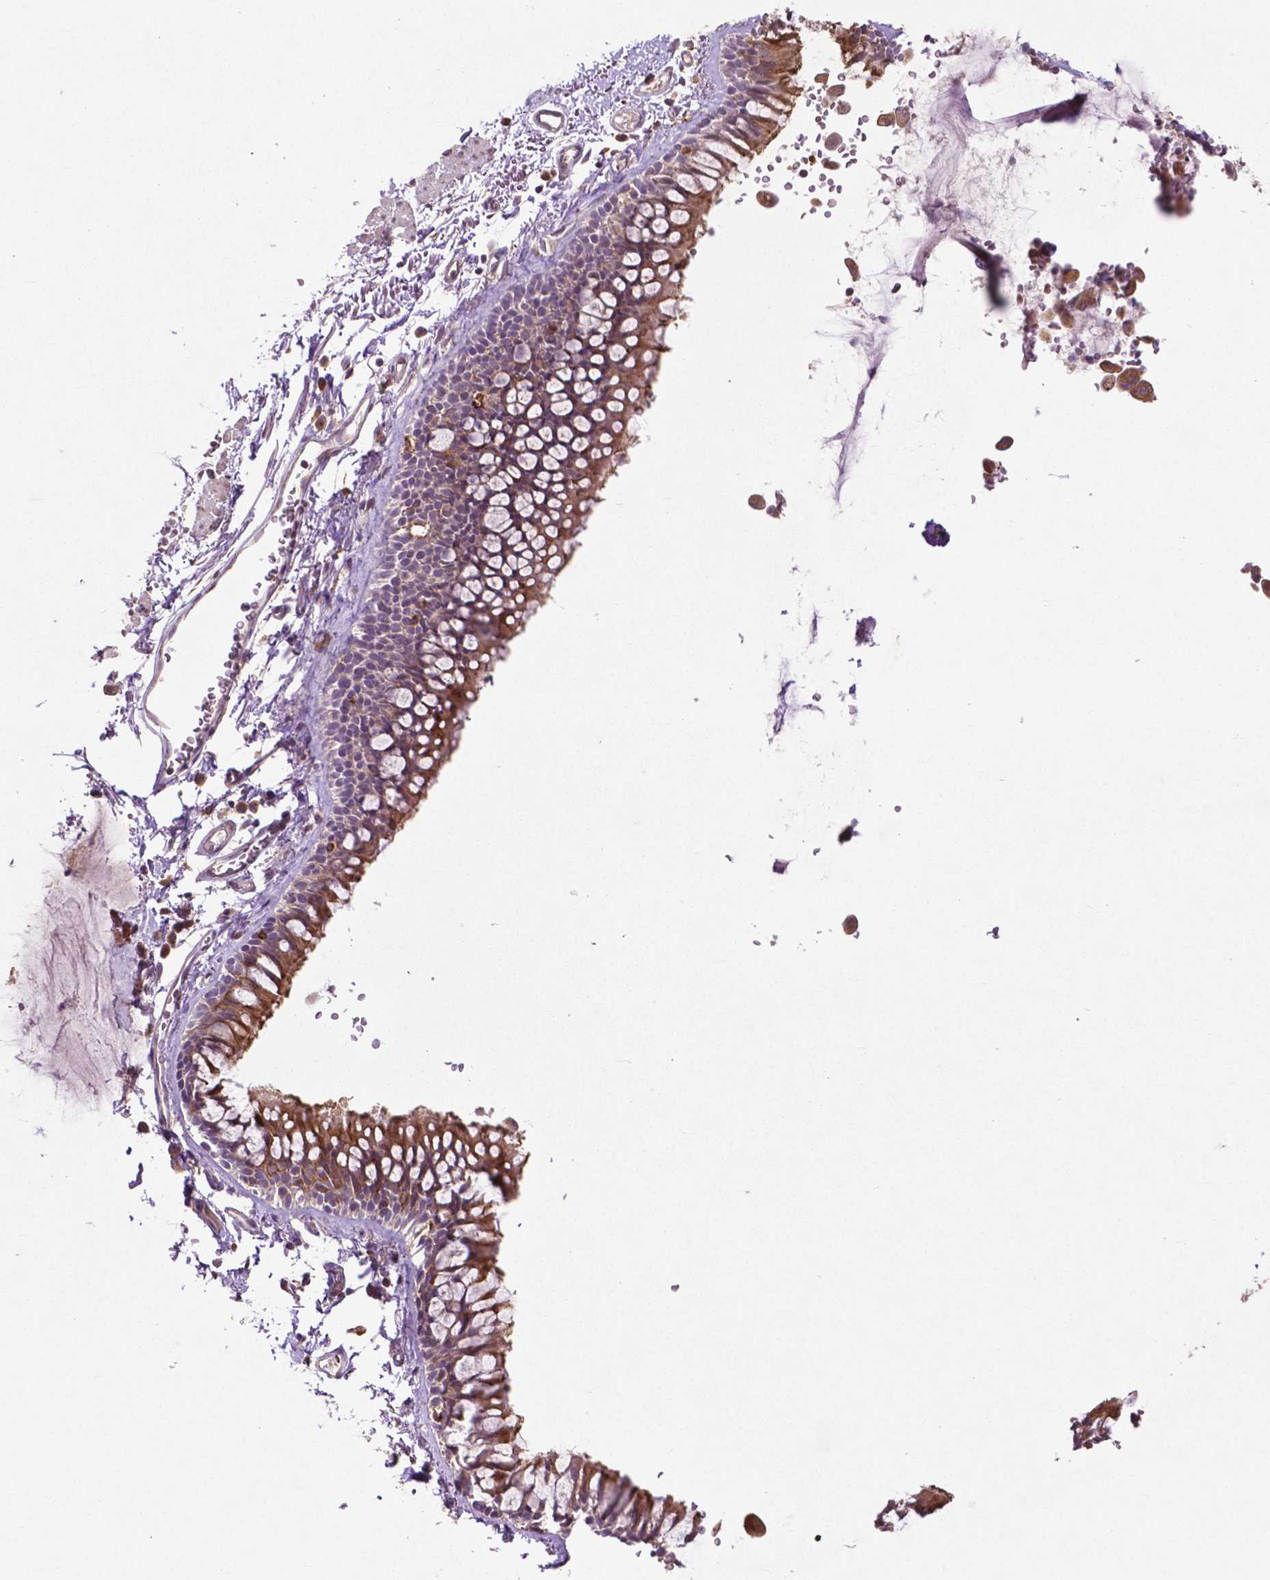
{"staining": {"intensity": "negative", "quantity": "none", "location": "none"}, "tissue": "soft tissue", "cell_type": "Chondrocytes", "image_type": "normal", "snomed": [{"axis": "morphology", "description": "Normal tissue, NOS"}, {"axis": "topography", "description": "Cartilage tissue"}, {"axis": "topography", "description": "Bronchus"}], "caption": "DAB immunohistochemical staining of unremarkable soft tissue reveals no significant expression in chondrocytes. Nuclei are stained in blue.", "gene": "MBTPS1", "patient": {"sex": "female", "age": 79}}